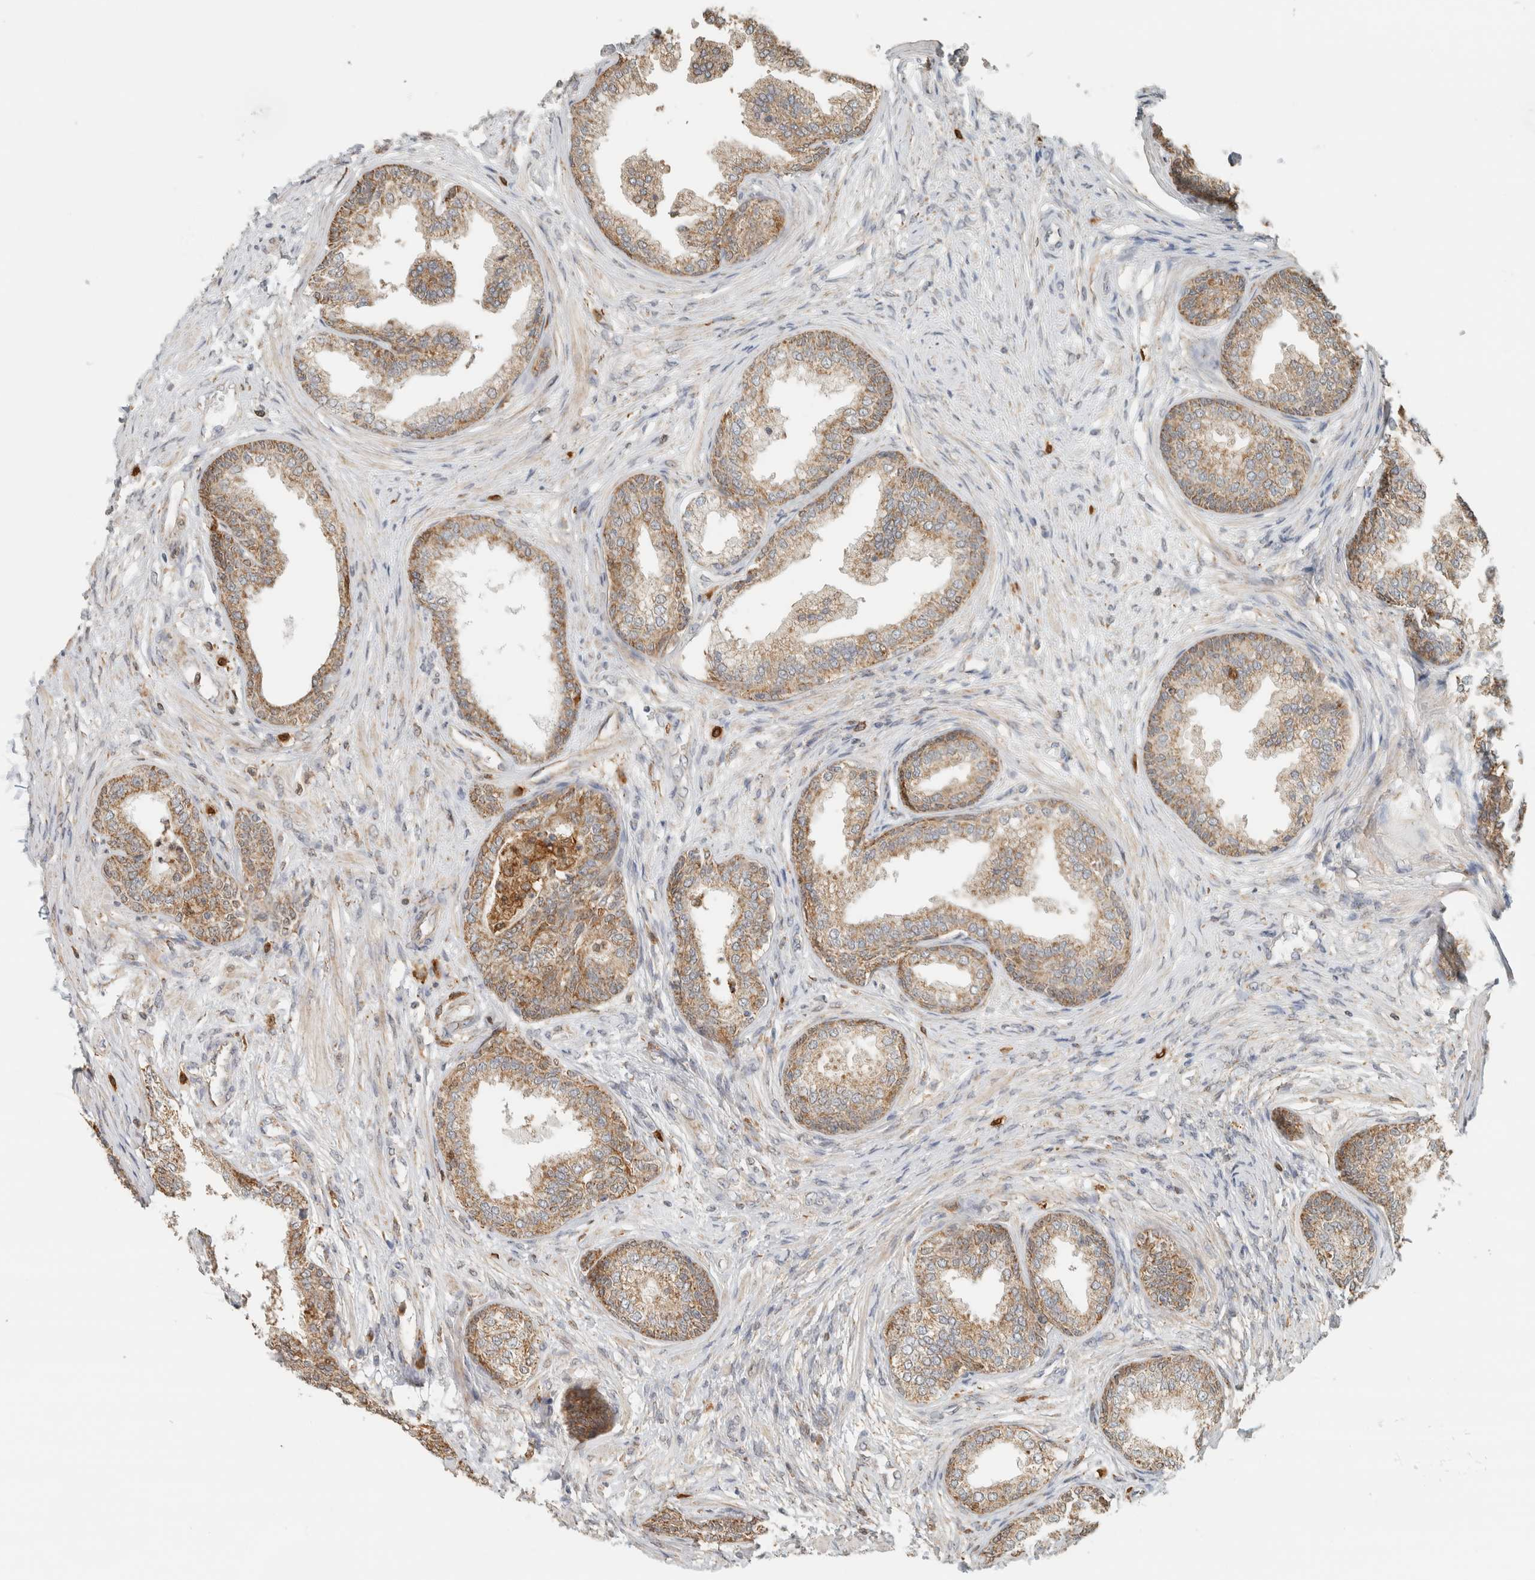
{"staining": {"intensity": "moderate", "quantity": ">75%", "location": "cytoplasmic/membranous"}, "tissue": "prostate", "cell_type": "Glandular cells", "image_type": "normal", "snomed": [{"axis": "morphology", "description": "Normal tissue, NOS"}, {"axis": "topography", "description": "Prostate"}], "caption": "Normal prostate was stained to show a protein in brown. There is medium levels of moderate cytoplasmic/membranous positivity in approximately >75% of glandular cells. The staining was performed using DAB, with brown indicating positive protein expression. Nuclei are stained blue with hematoxylin.", "gene": "CAPG", "patient": {"sex": "male", "age": 76}}